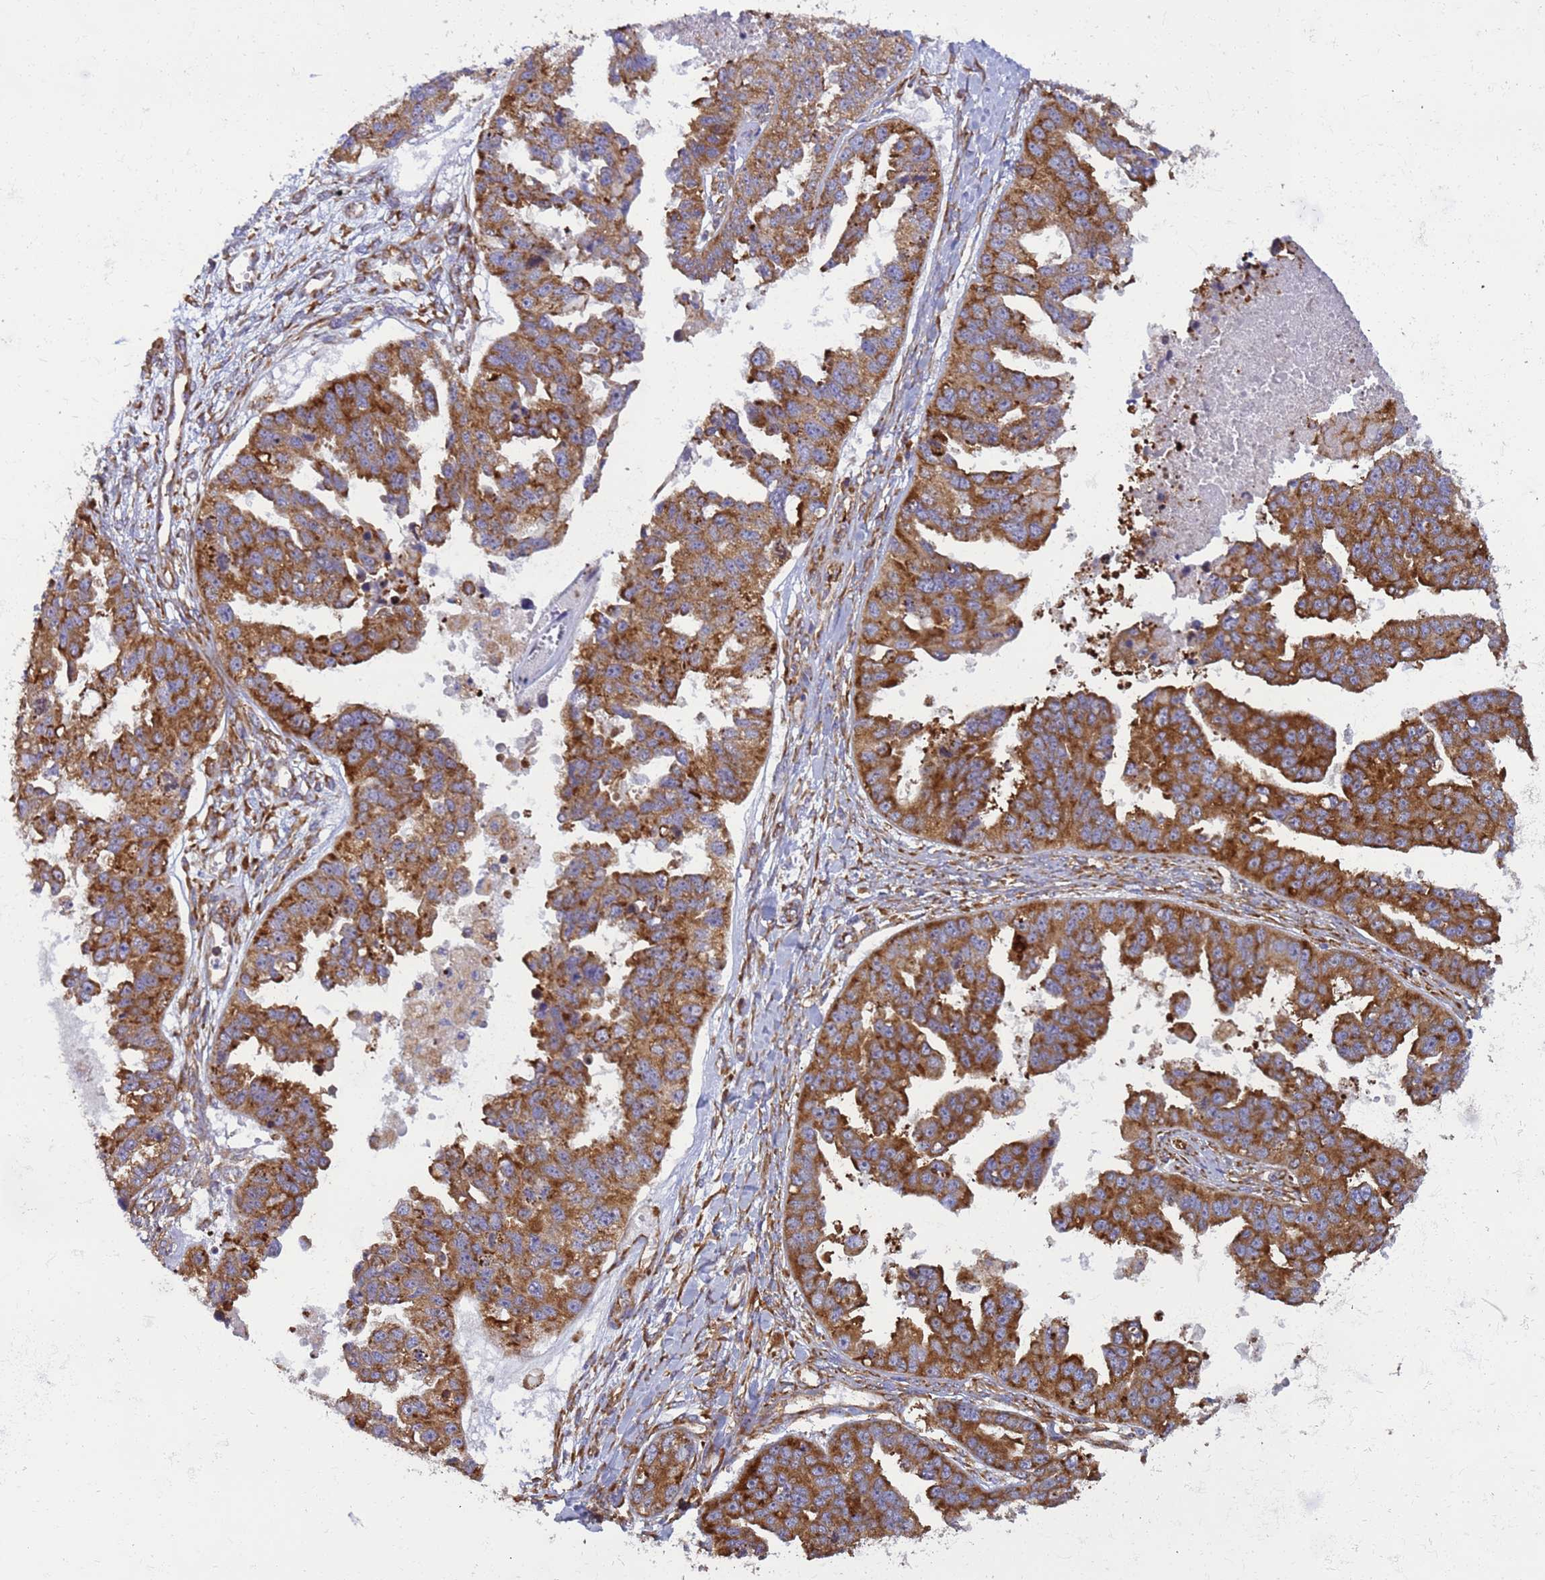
{"staining": {"intensity": "strong", "quantity": ">75%", "location": "cytoplasmic/membranous"}, "tissue": "ovarian cancer", "cell_type": "Tumor cells", "image_type": "cancer", "snomed": [{"axis": "morphology", "description": "Cystadenocarcinoma, serous, NOS"}, {"axis": "topography", "description": "Ovary"}], "caption": "This micrograph demonstrates immunohistochemistry staining of serous cystadenocarcinoma (ovarian), with high strong cytoplasmic/membranous staining in approximately >75% of tumor cells.", "gene": "RPL36", "patient": {"sex": "female", "age": 58}}